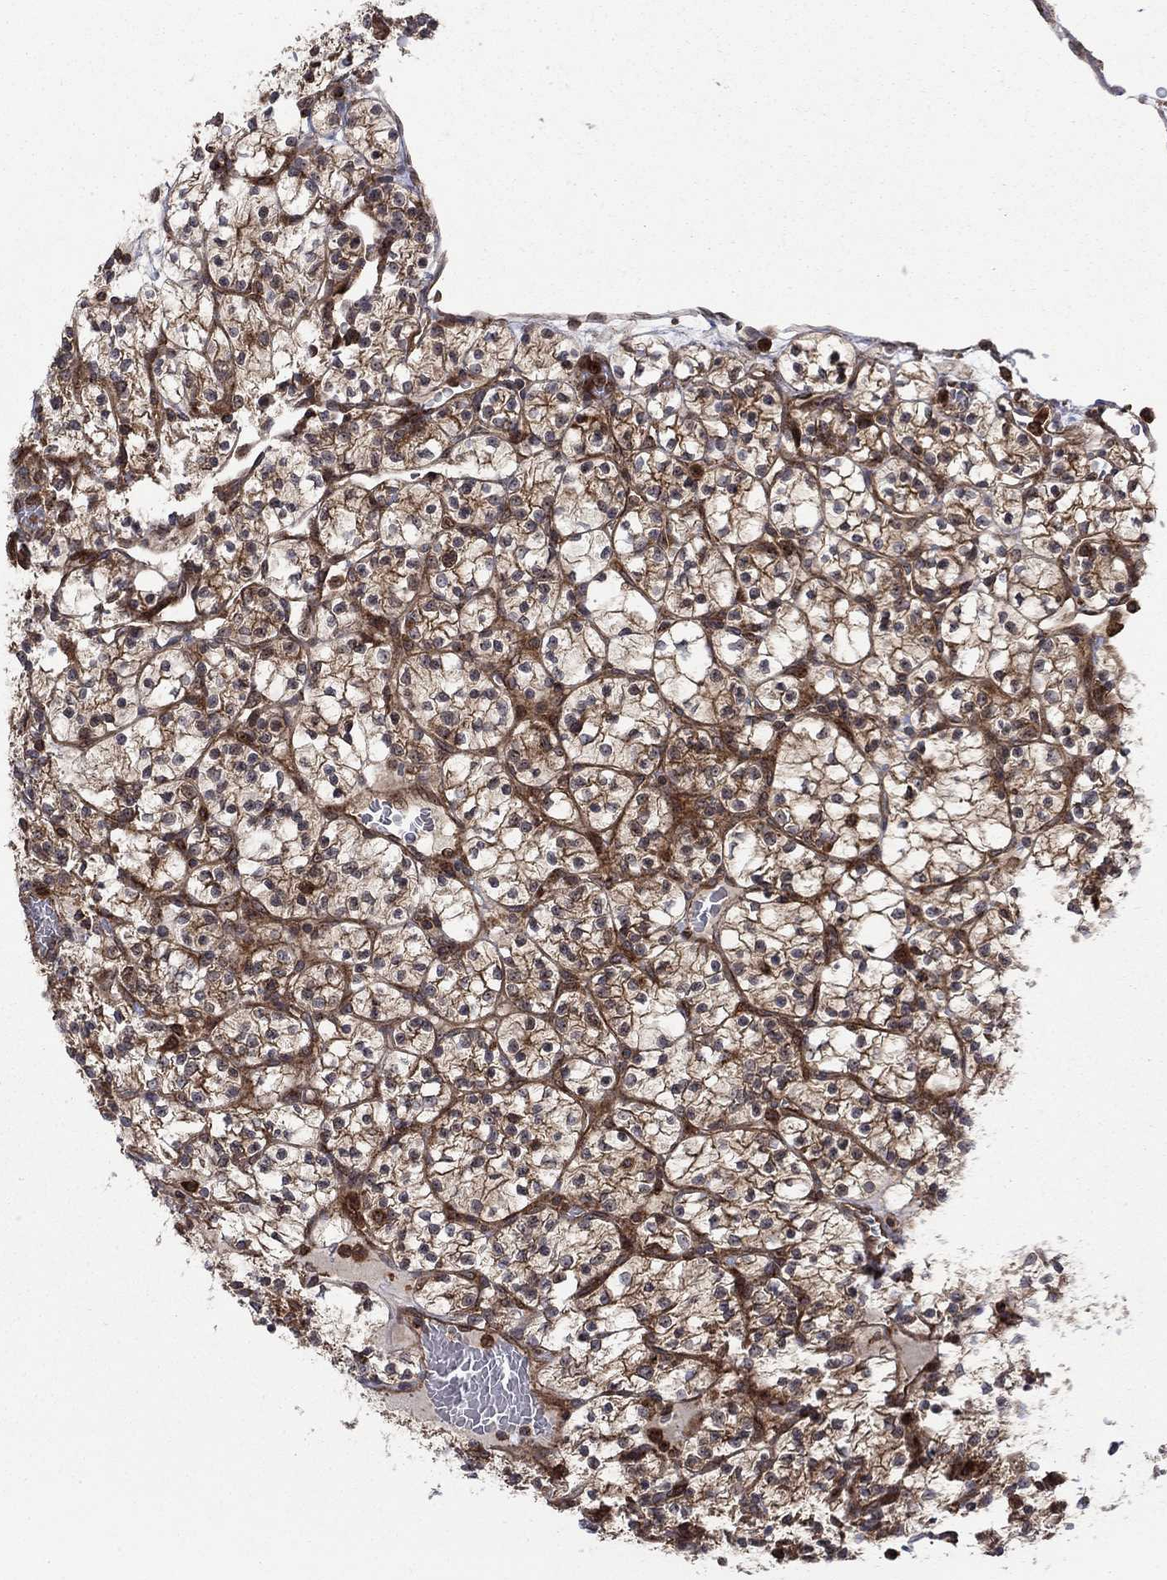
{"staining": {"intensity": "strong", "quantity": "25%-75%", "location": "cytoplasmic/membranous"}, "tissue": "renal cancer", "cell_type": "Tumor cells", "image_type": "cancer", "snomed": [{"axis": "morphology", "description": "Adenocarcinoma, NOS"}, {"axis": "topography", "description": "Kidney"}], "caption": "Immunohistochemistry photomicrograph of neoplastic tissue: renal cancer (adenocarcinoma) stained using immunohistochemistry (IHC) reveals high levels of strong protein expression localized specifically in the cytoplasmic/membranous of tumor cells, appearing as a cytoplasmic/membranous brown color.", "gene": "IFI35", "patient": {"sex": "female", "age": 89}}